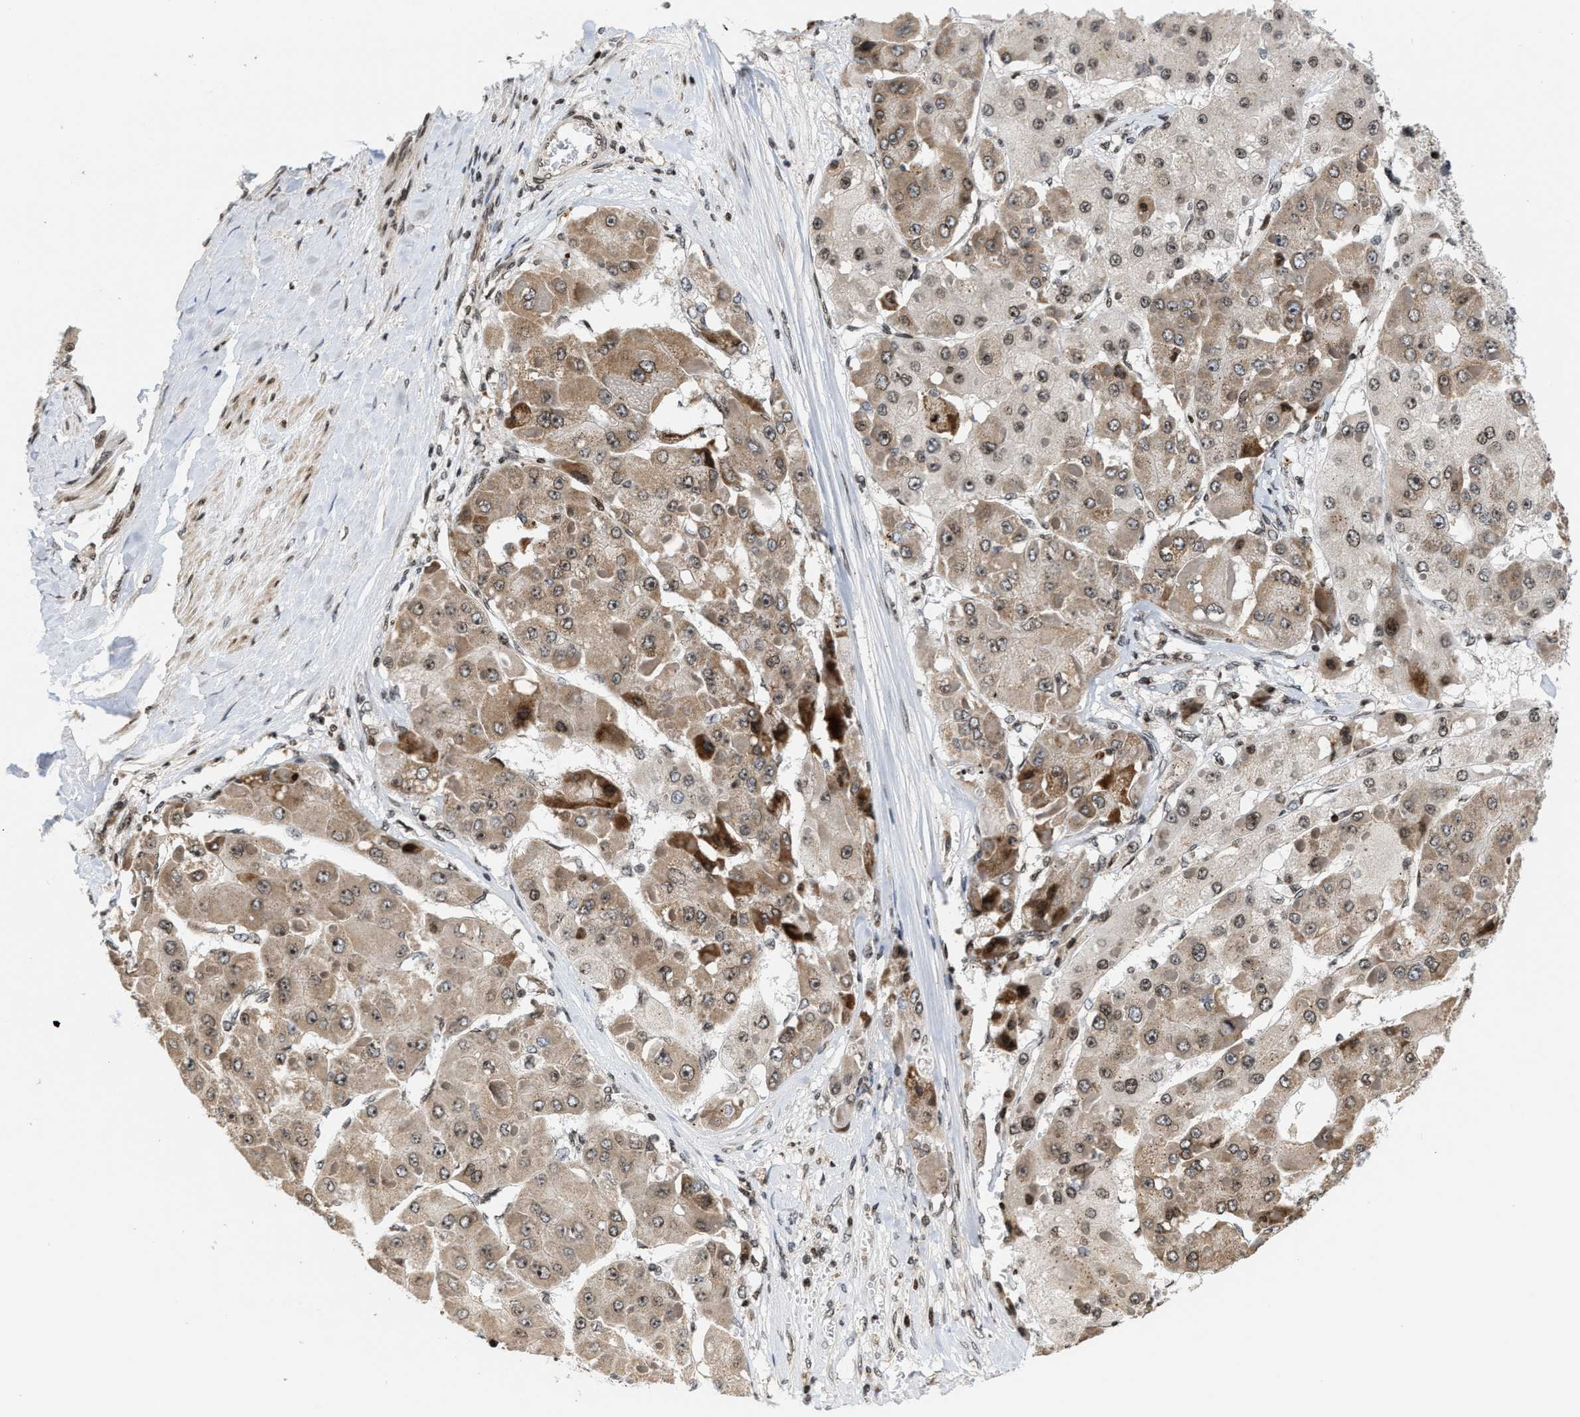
{"staining": {"intensity": "moderate", "quantity": ">75%", "location": "cytoplasmic/membranous"}, "tissue": "liver cancer", "cell_type": "Tumor cells", "image_type": "cancer", "snomed": [{"axis": "morphology", "description": "Carcinoma, Hepatocellular, NOS"}, {"axis": "topography", "description": "Liver"}], "caption": "Moderate cytoplasmic/membranous expression for a protein is identified in about >75% of tumor cells of liver cancer (hepatocellular carcinoma) using immunohistochemistry (IHC).", "gene": "PDZD2", "patient": {"sex": "female", "age": 73}}